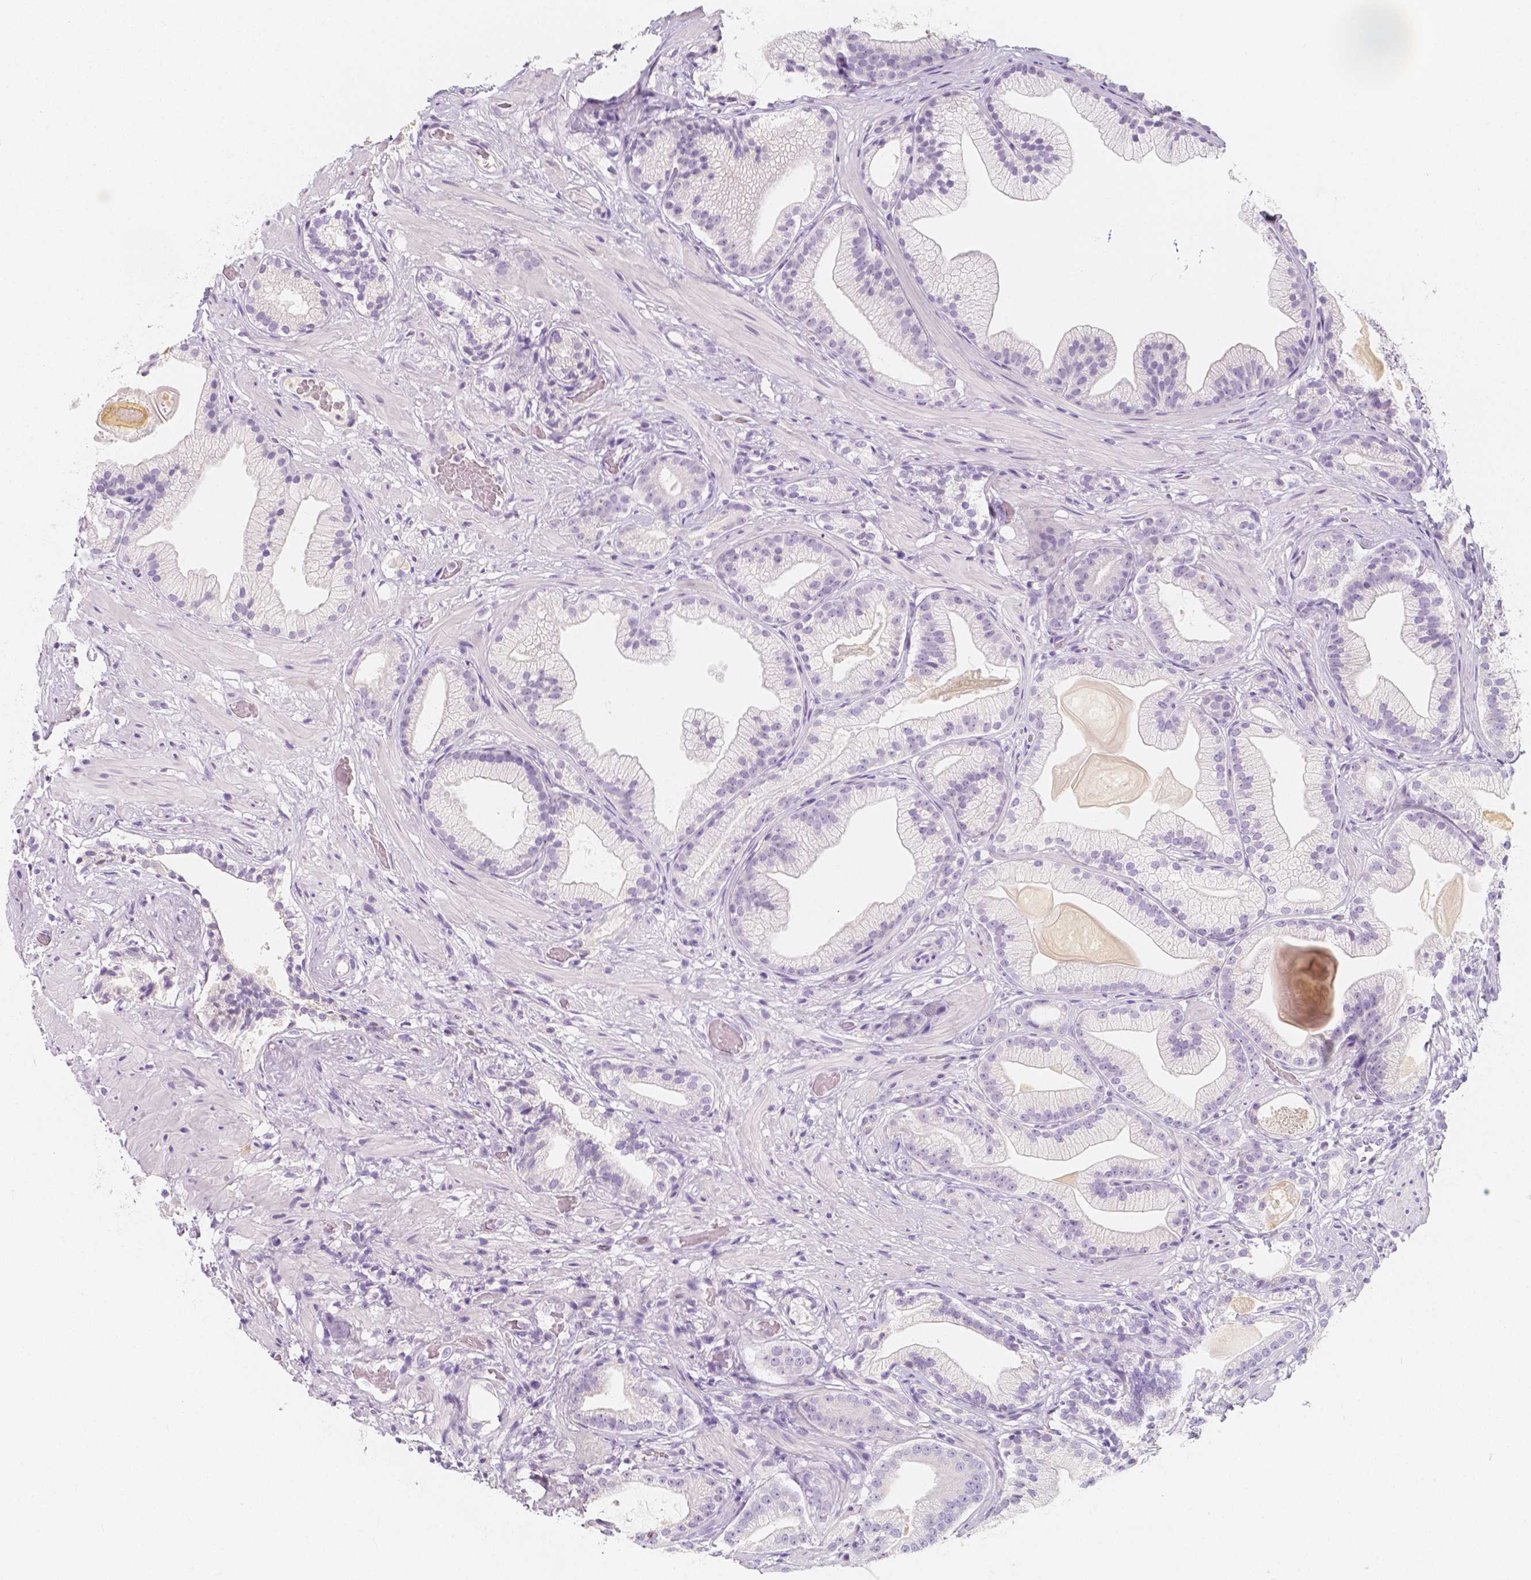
{"staining": {"intensity": "negative", "quantity": "none", "location": "none"}, "tissue": "prostate cancer", "cell_type": "Tumor cells", "image_type": "cancer", "snomed": [{"axis": "morphology", "description": "Adenocarcinoma, Low grade"}, {"axis": "topography", "description": "Prostate"}], "caption": "Tumor cells are negative for brown protein staining in prostate cancer.", "gene": "BATF", "patient": {"sex": "male", "age": 57}}